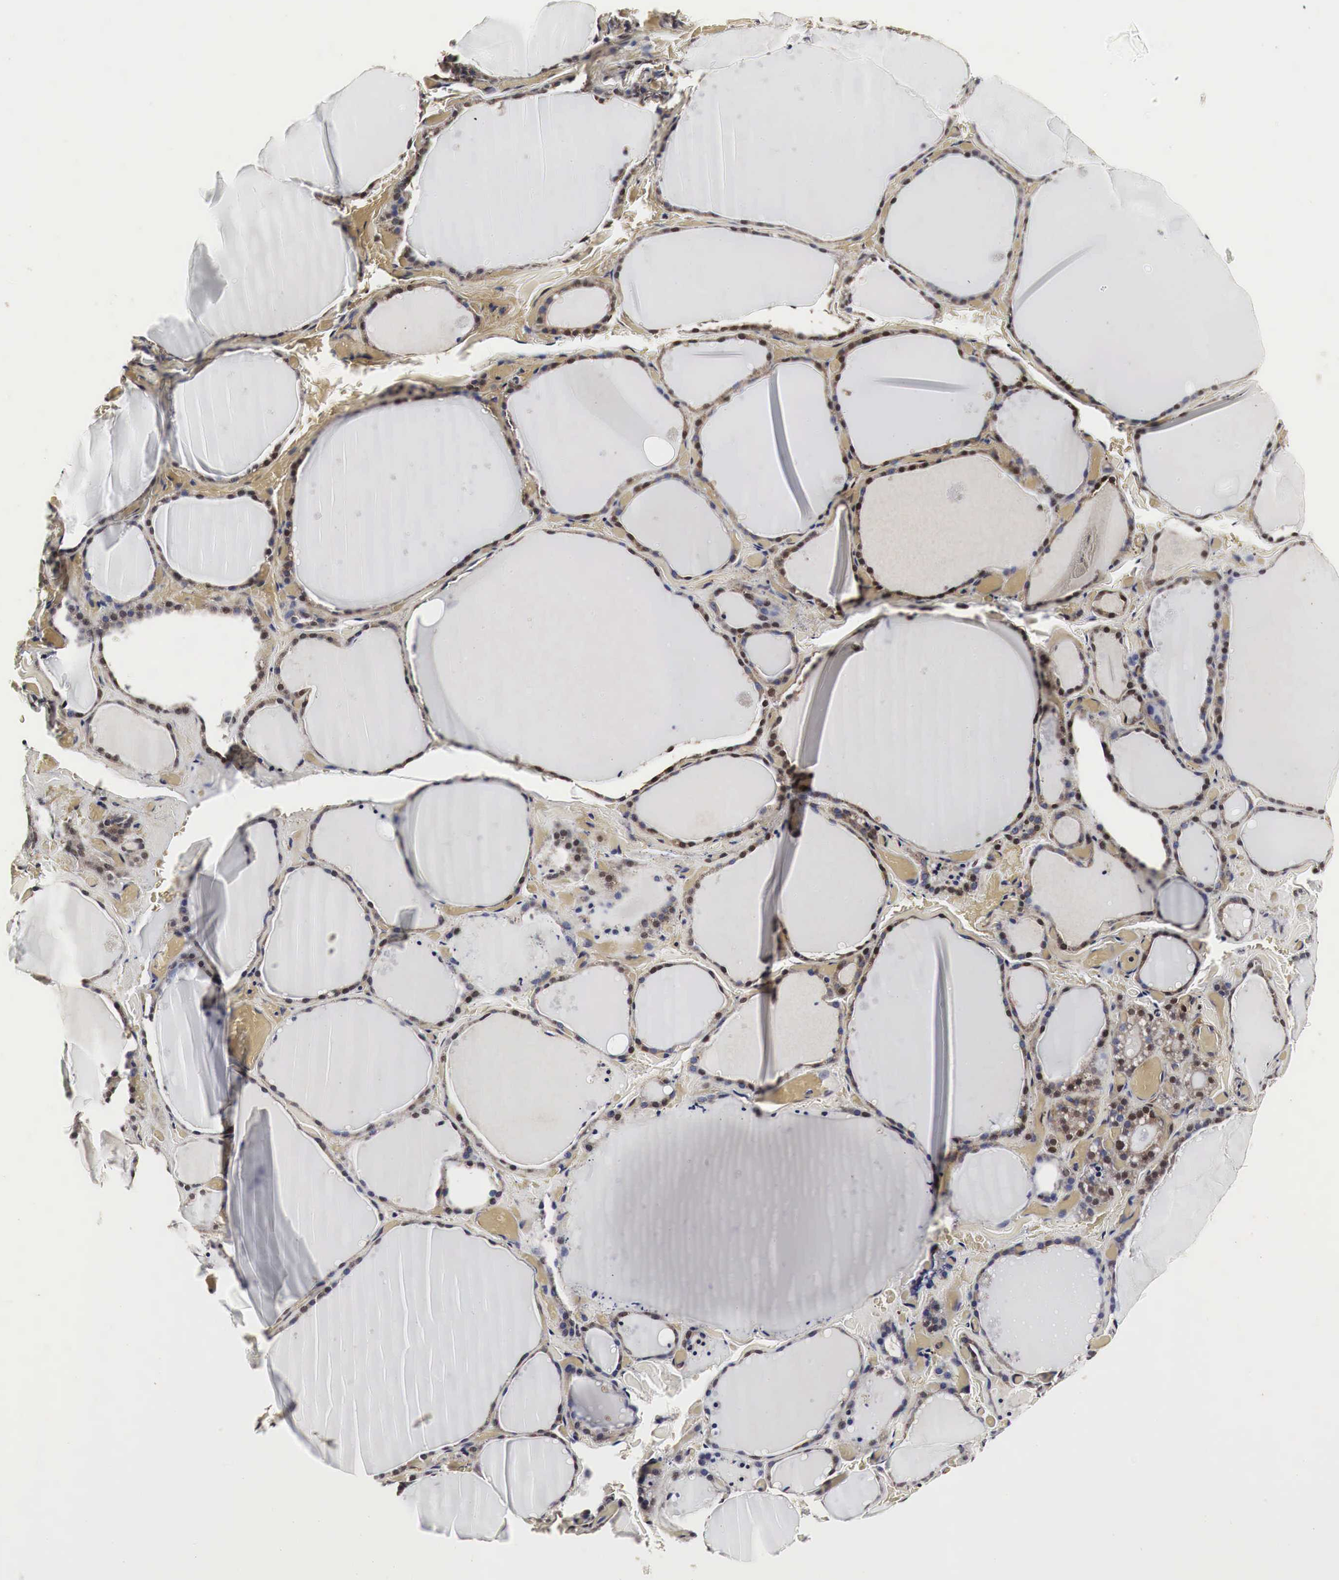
{"staining": {"intensity": "moderate", "quantity": "25%-75%", "location": "nuclear"}, "tissue": "thyroid gland", "cell_type": "Glandular cells", "image_type": "normal", "snomed": [{"axis": "morphology", "description": "Normal tissue, NOS"}, {"axis": "topography", "description": "Thyroid gland"}], "caption": "Brown immunohistochemical staining in benign thyroid gland exhibits moderate nuclear staining in about 25%-75% of glandular cells.", "gene": "SPIN1", "patient": {"sex": "male", "age": 34}}